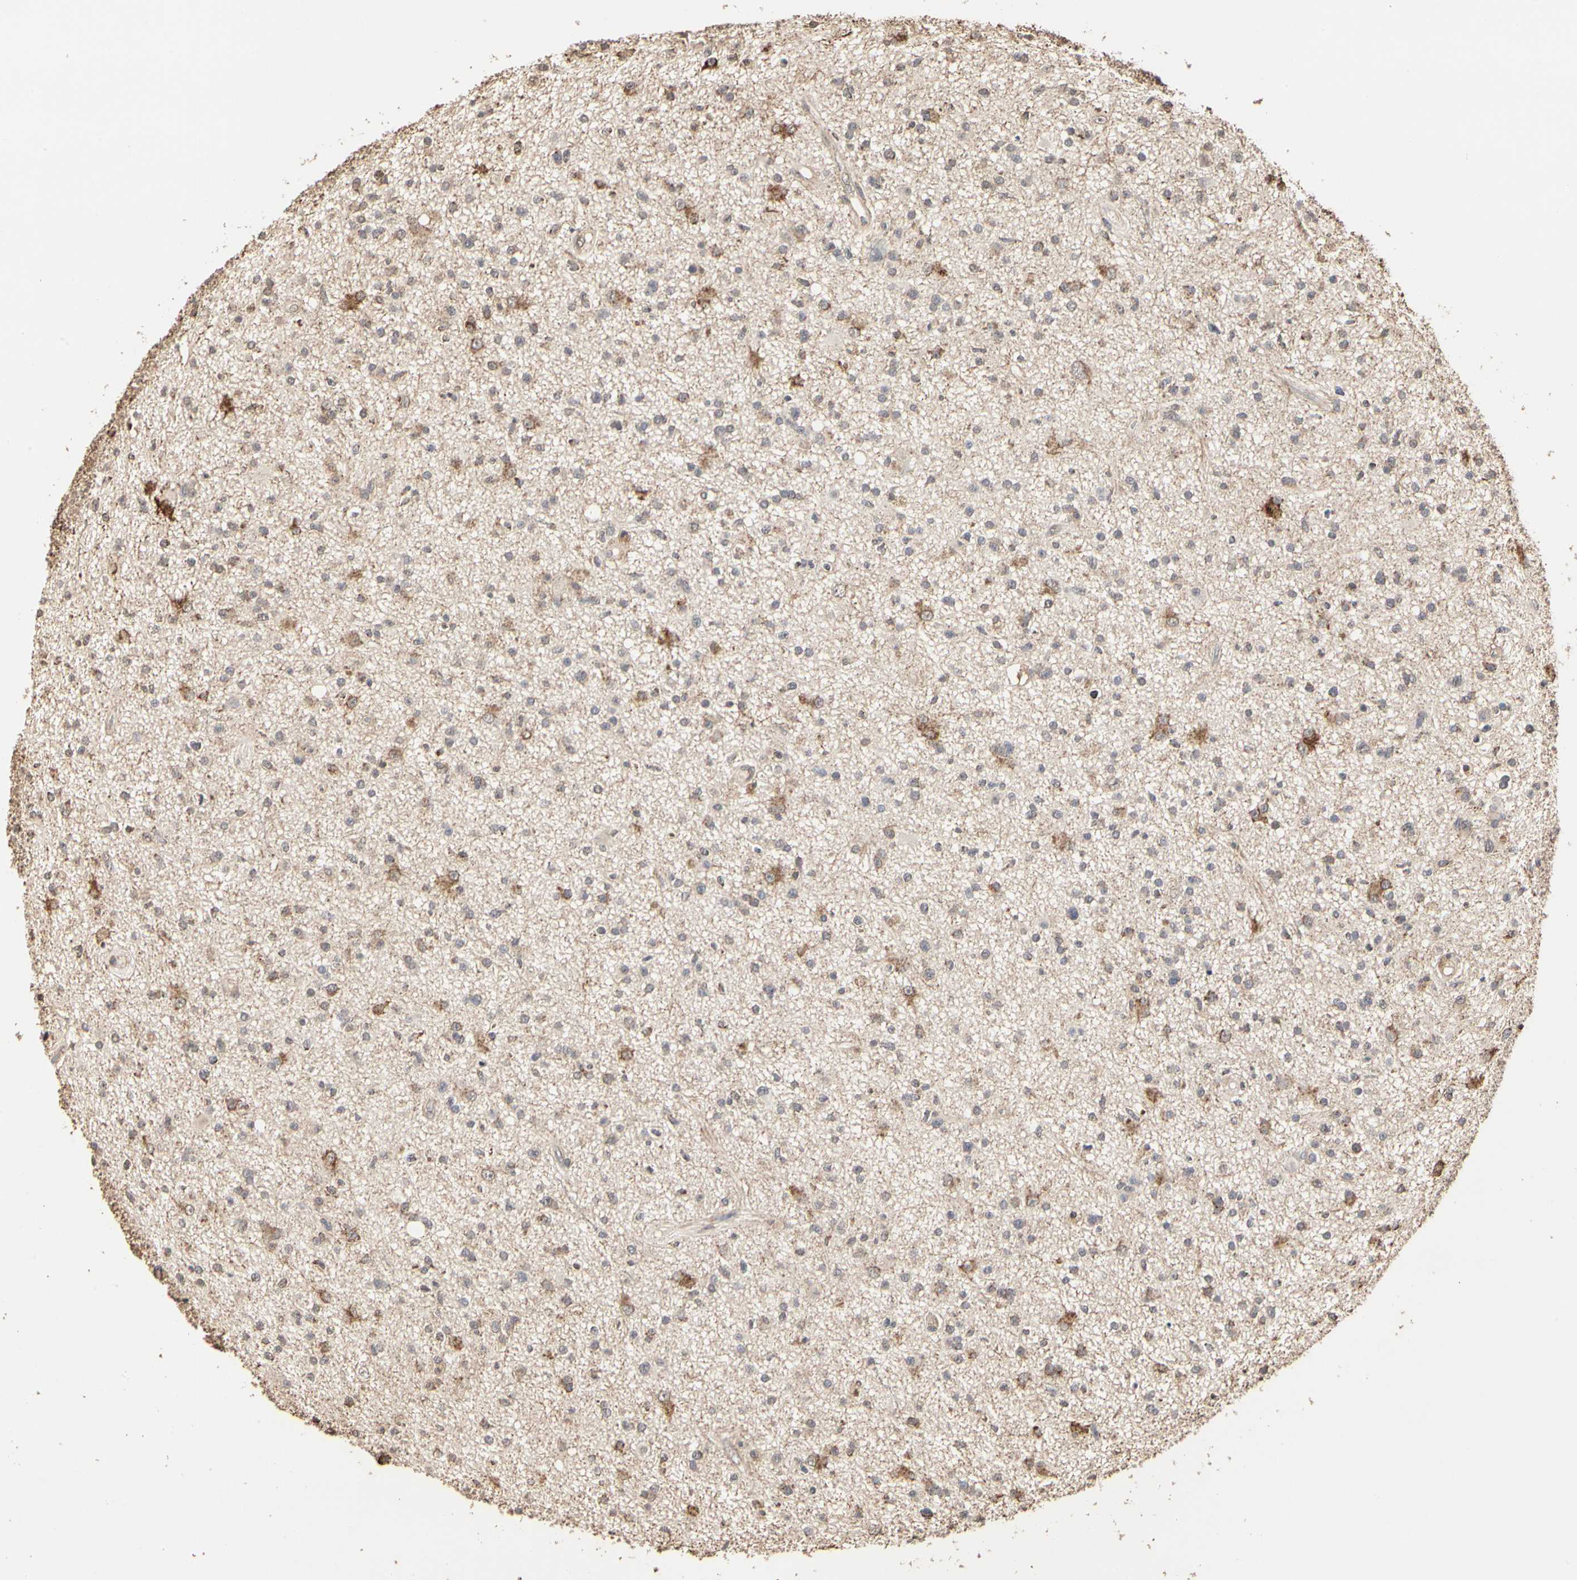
{"staining": {"intensity": "moderate", "quantity": "25%-75%", "location": "cytoplasmic/membranous"}, "tissue": "glioma", "cell_type": "Tumor cells", "image_type": "cancer", "snomed": [{"axis": "morphology", "description": "Glioma, malignant, High grade"}, {"axis": "topography", "description": "Brain"}], "caption": "Brown immunohistochemical staining in human glioma displays moderate cytoplasmic/membranous staining in about 25%-75% of tumor cells.", "gene": "TAOK1", "patient": {"sex": "male", "age": 33}}